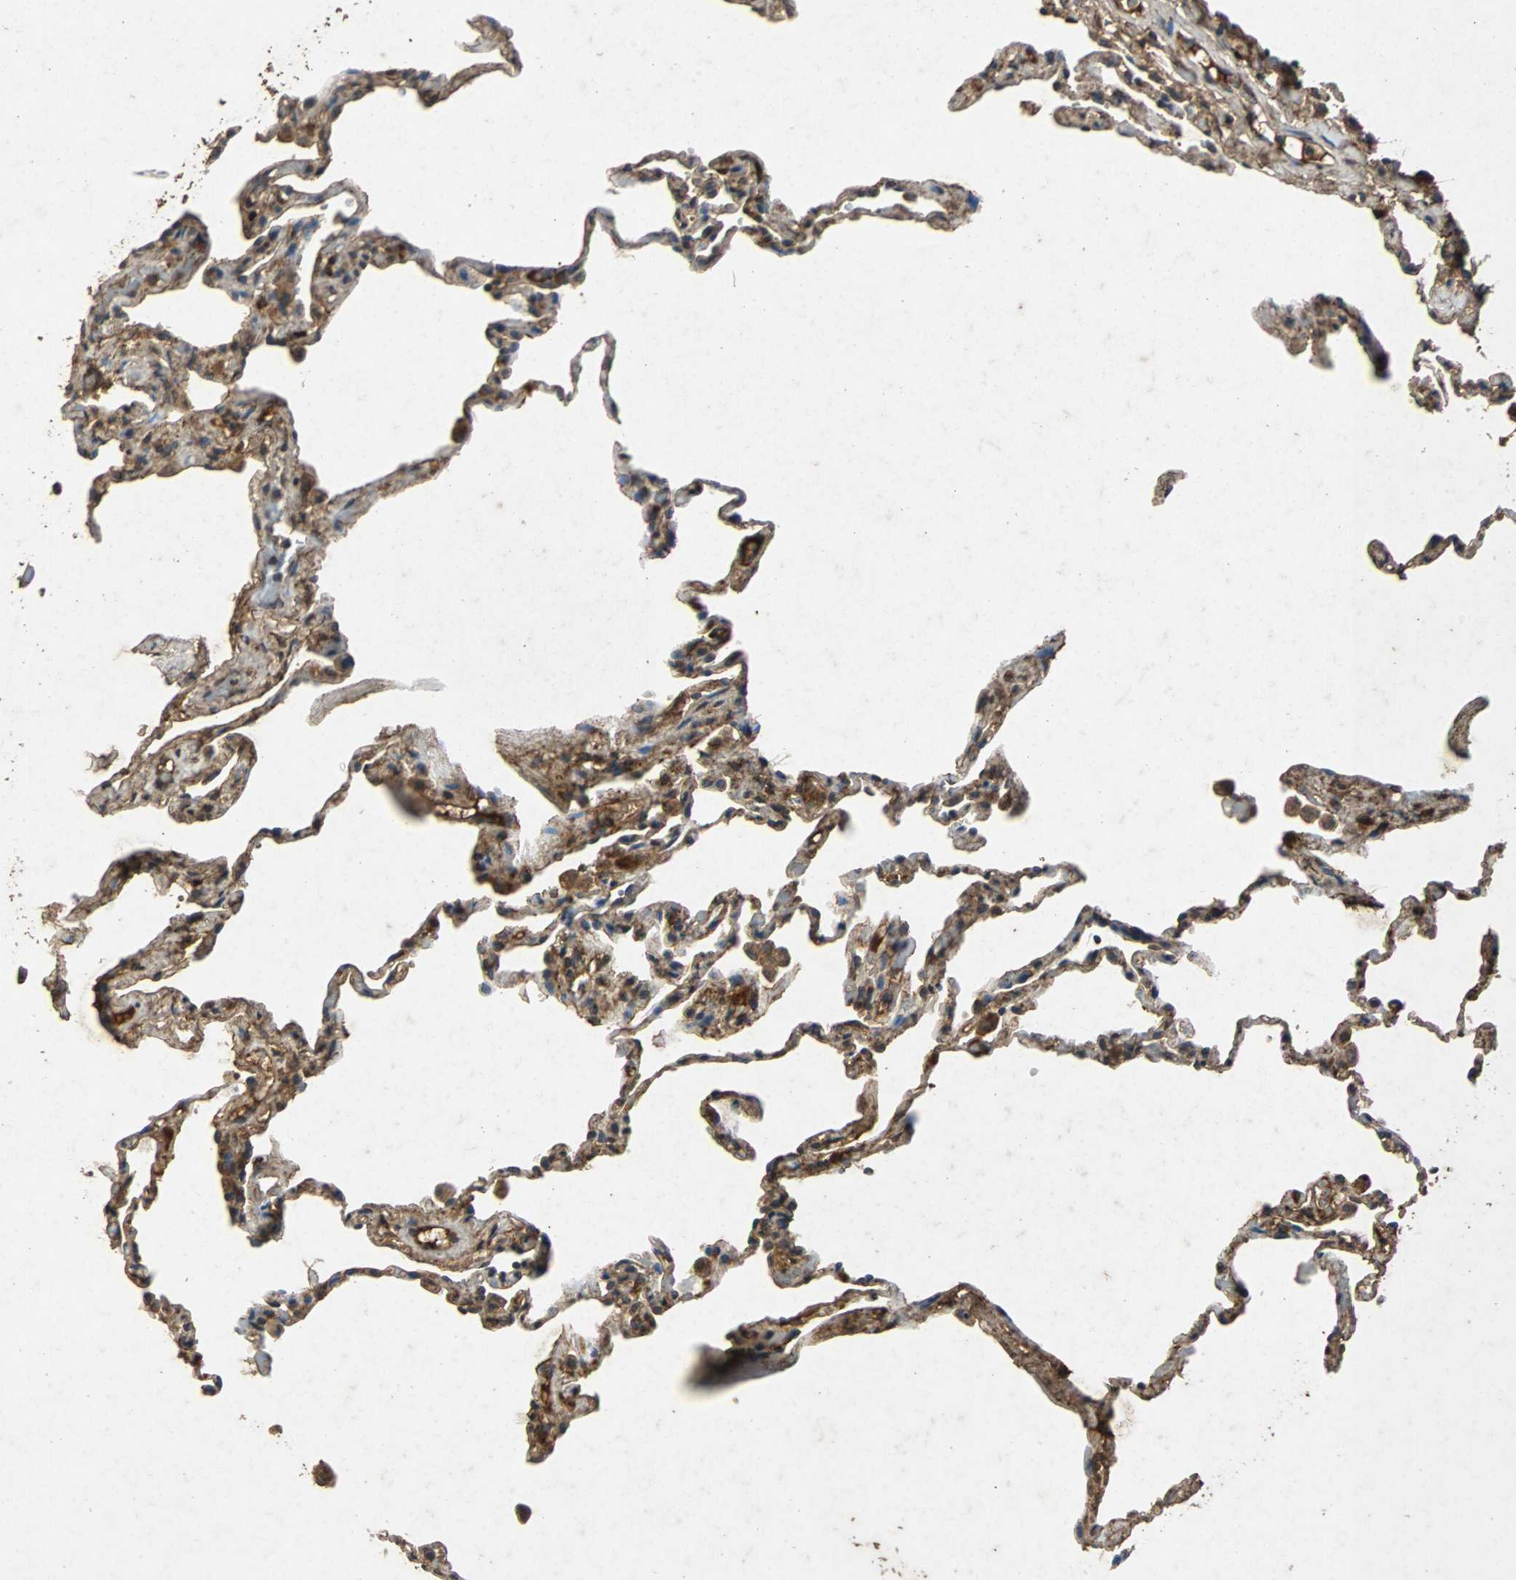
{"staining": {"intensity": "weak", "quantity": ">75%", "location": "cytoplasmic/membranous"}, "tissue": "lung", "cell_type": "Alveolar cells", "image_type": "normal", "snomed": [{"axis": "morphology", "description": "Normal tissue, NOS"}, {"axis": "topography", "description": "Lung"}], "caption": "The image shows a brown stain indicating the presence of a protein in the cytoplasmic/membranous of alveolar cells in lung. The protein of interest is stained brown, and the nuclei are stained in blue (DAB (3,3'-diaminobenzidine) IHC with brightfield microscopy, high magnification).", "gene": "NAA10", "patient": {"sex": "male", "age": 59}}